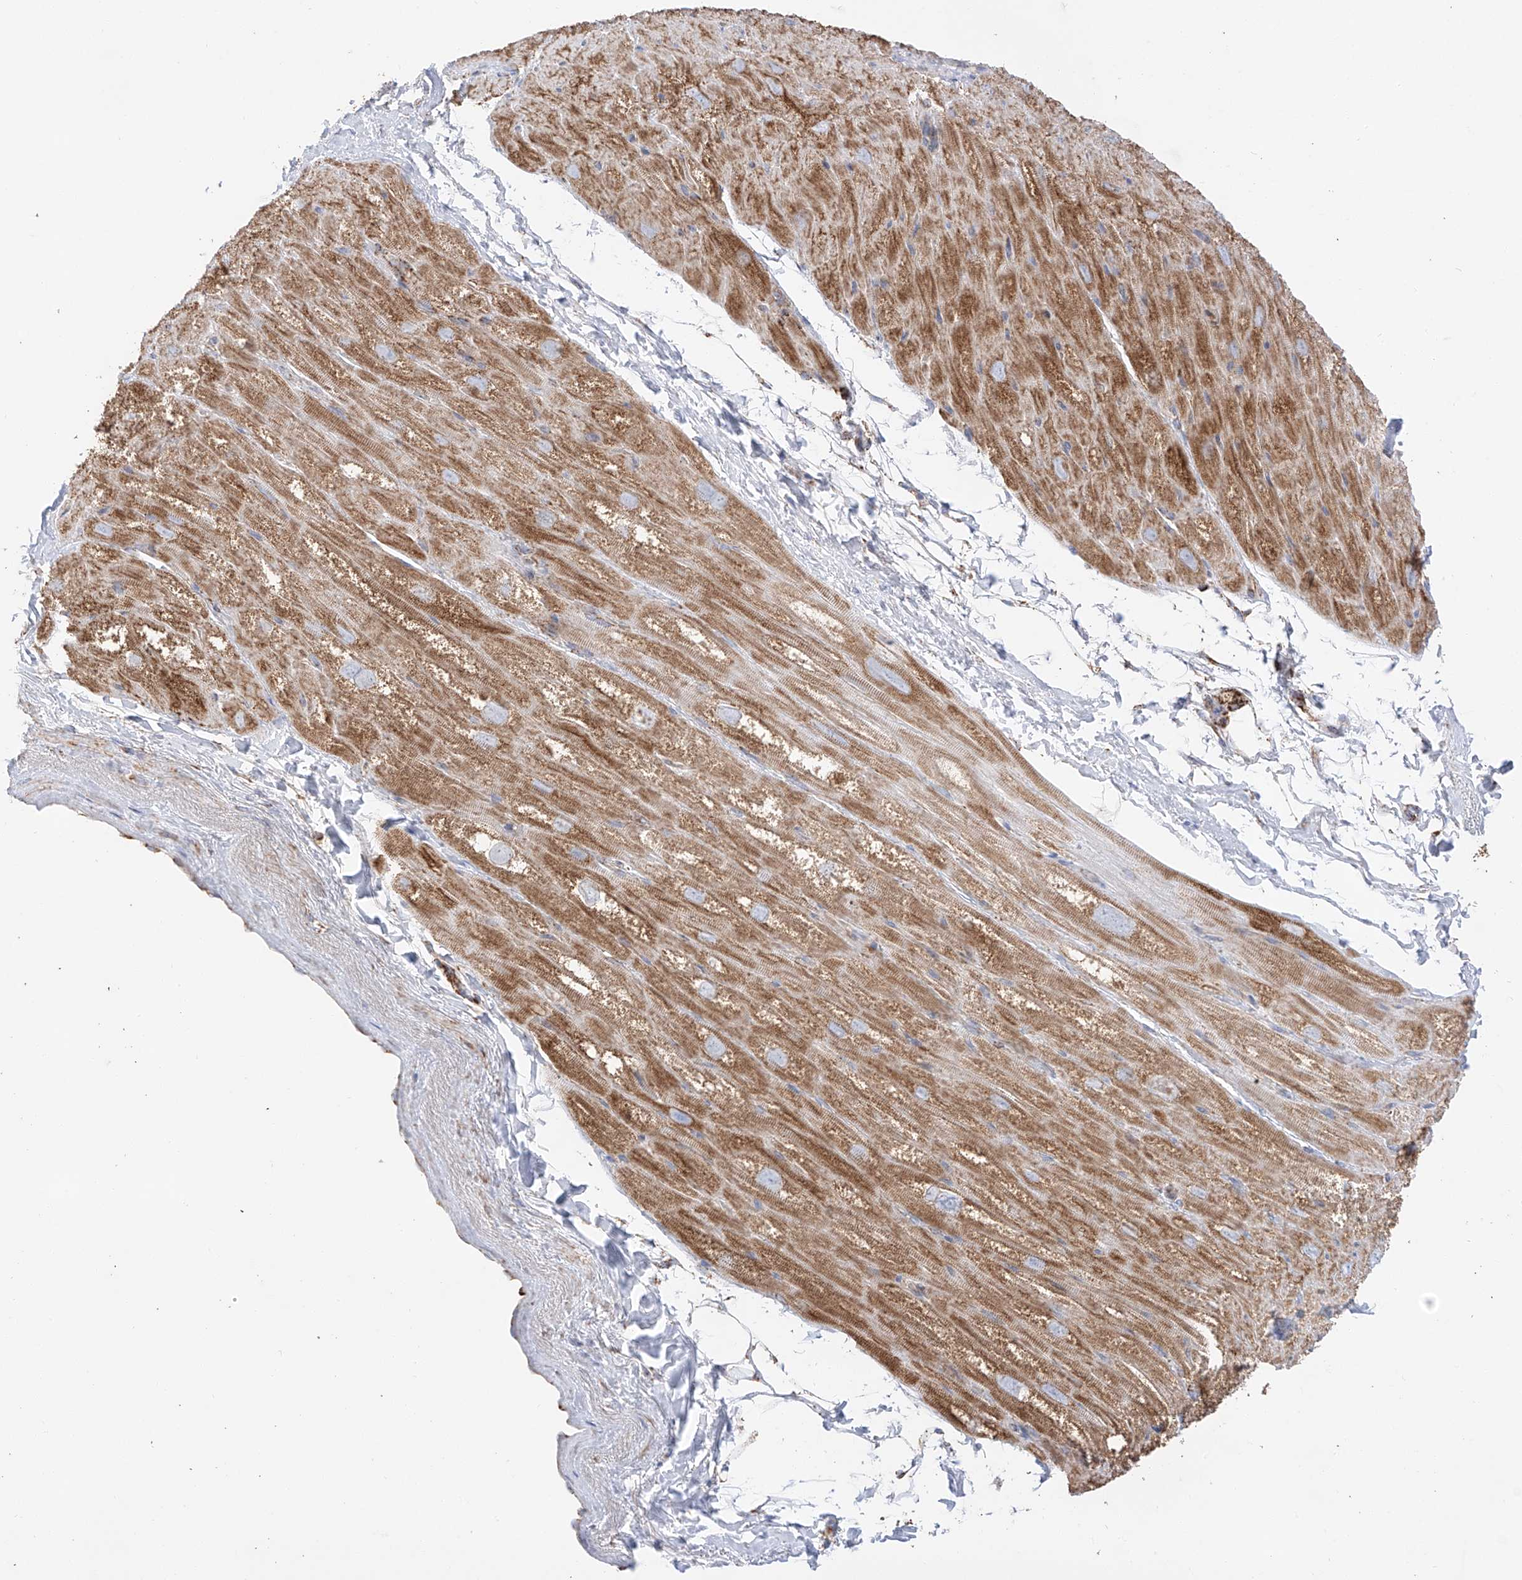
{"staining": {"intensity": "strong", "quantity": ">75%", "location": "cytoplasmic/membranous"}, "tissue": "heart muscle", "cell_type": "Cardiomyocytes", "image_type": "normal", "snomed": [{"axis": "morphology", "description": "Normal tissue, NOS"}, {"axis": "topography", "description": "Heart"}], "caption": "Immunohistochemistry photomicrograph of normal heart muscle stained for a protein (brown), which demonstrates high levels of strong cytoplasmic/membranous positivity in approximately >75% of cardiomyocytes.", "gene": "TTC27", "patient": {"sex": "male", "age": 50}}